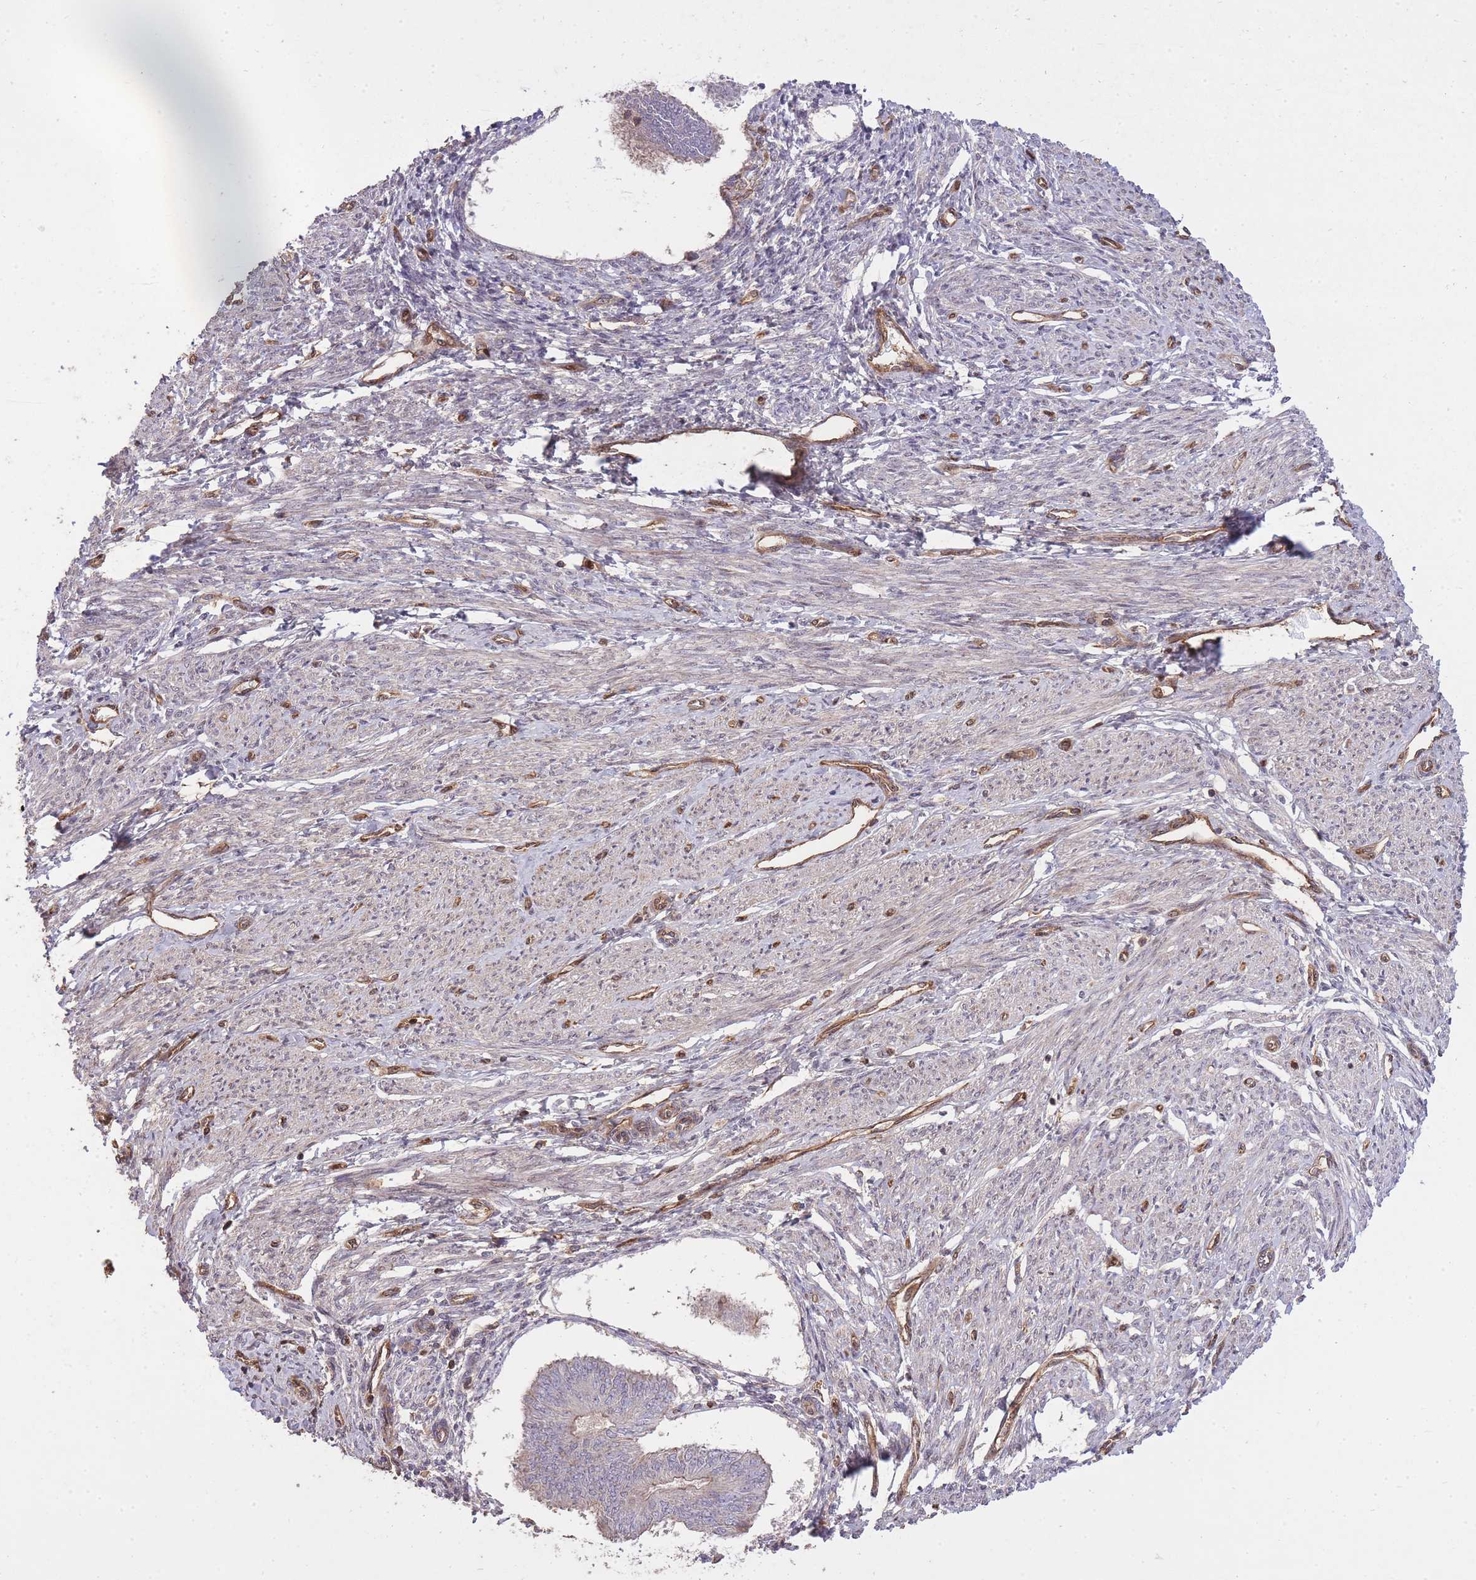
{"staining": {"intensity": "negative", "quantity": "none", "location": "none"}, "tissue": "endometrial cancer", "cell_type": "Tumor cells", "image_type": "cancer", "snomed": [{"axis": "morphology", "description": "Adenocarcinoma, NOS"}, {"axis": "topography", "description": "Endometrium"}], "caption": "Endometrial adenocarcinoma was stained to show a protein in brown. There is no significant positivity in tumor cells.", "gene": "PLD1", "patient": {"sex": "female", "age": 58}}